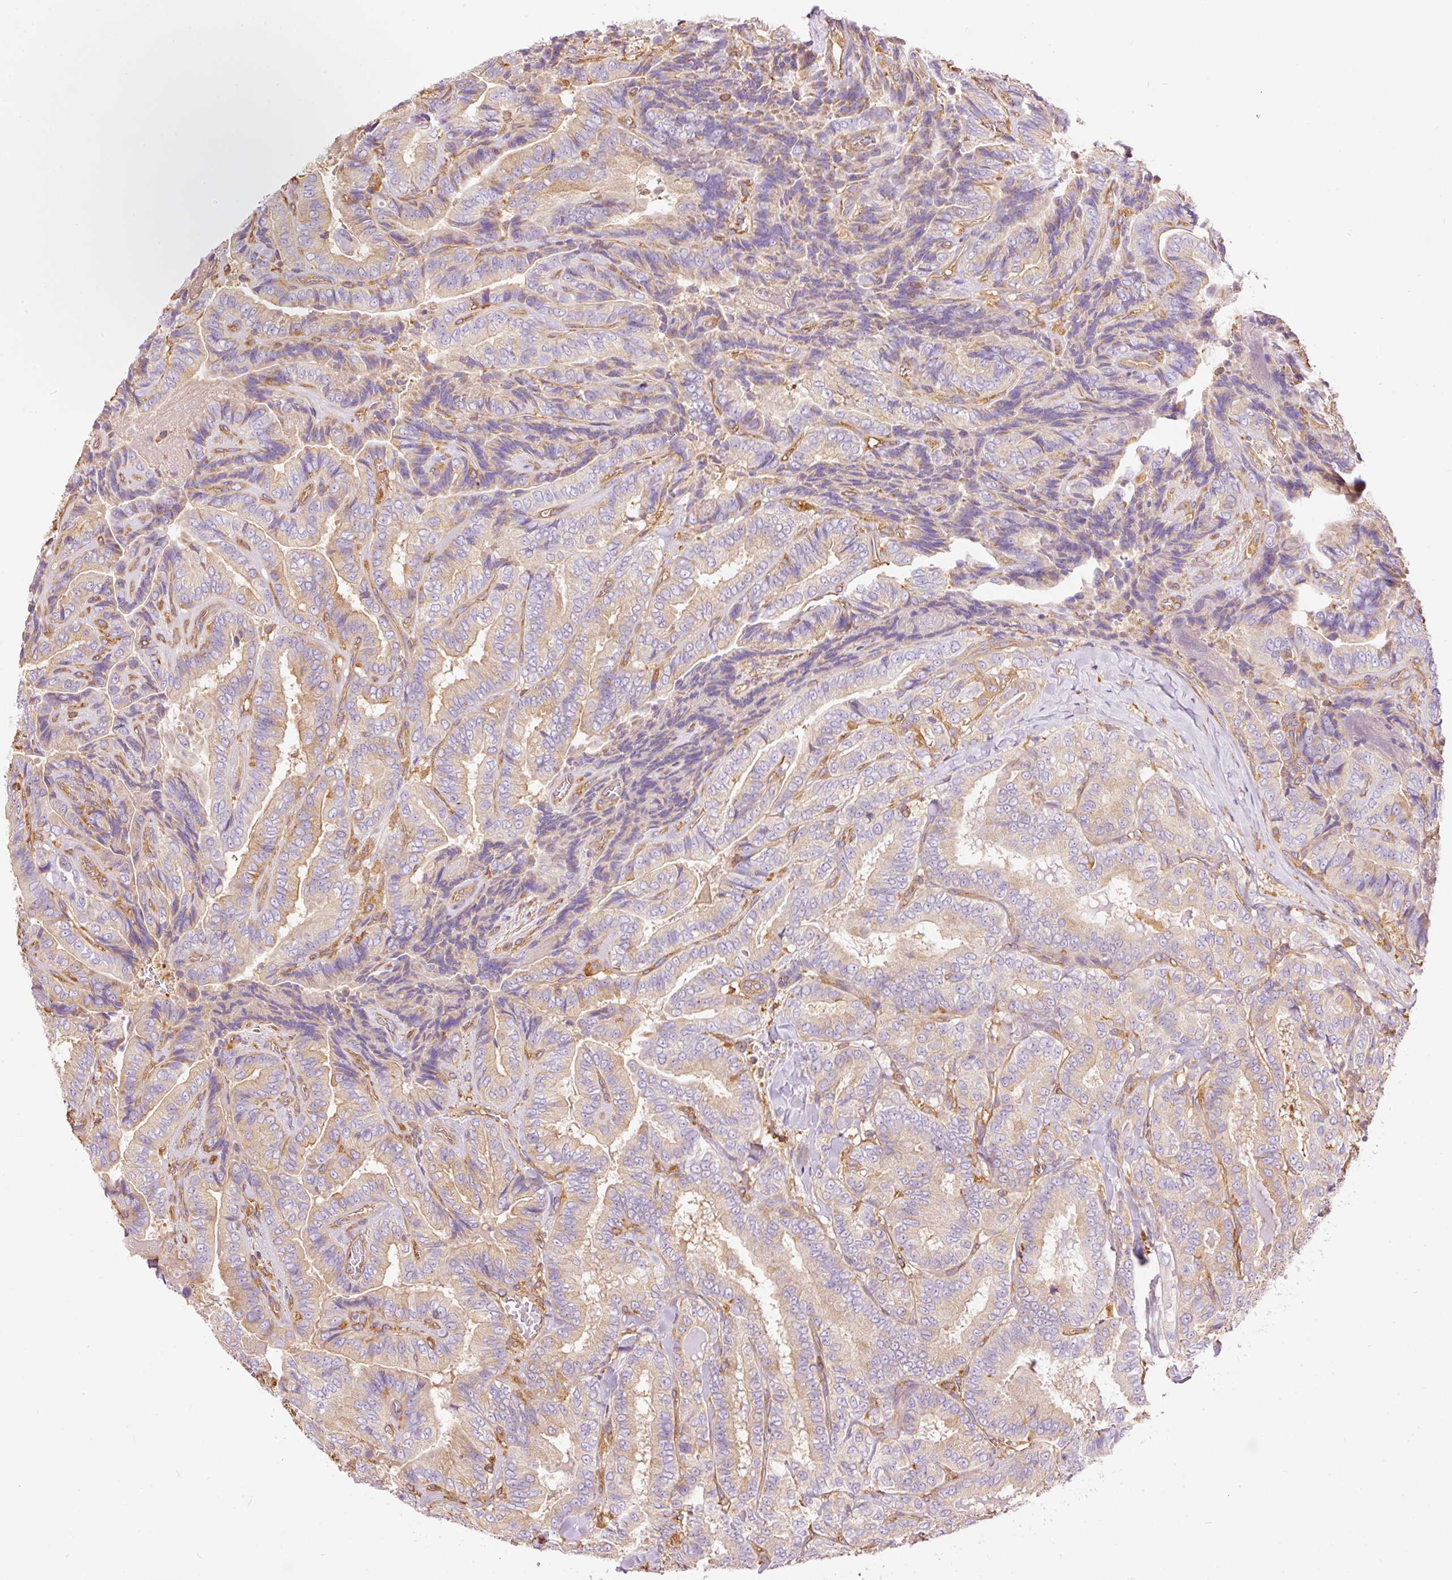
{"staining": {"intensity": "negative", "quantity": "none", "location": "none"}, "tissue": "thyroid cancer", "cell_type": "Tumor cells", "image_type": "cancer", "snomed": [{"axis": "morphology", "description": "Papillary adenocarcinoma, NOS"}, {"axis": "topography", "description": "Thyroid gland"}], "caption": "High magnification brightfield microscopy of thyroid papillary adenocarcinoma stained with DAB (3,3'-diaminobenzidine) (brown) and counterstained with hematoxylin (blue): tumor cells show no significant expression.", "gene": "IL10RB", "patient": {"sex": "male", "age": 61}}